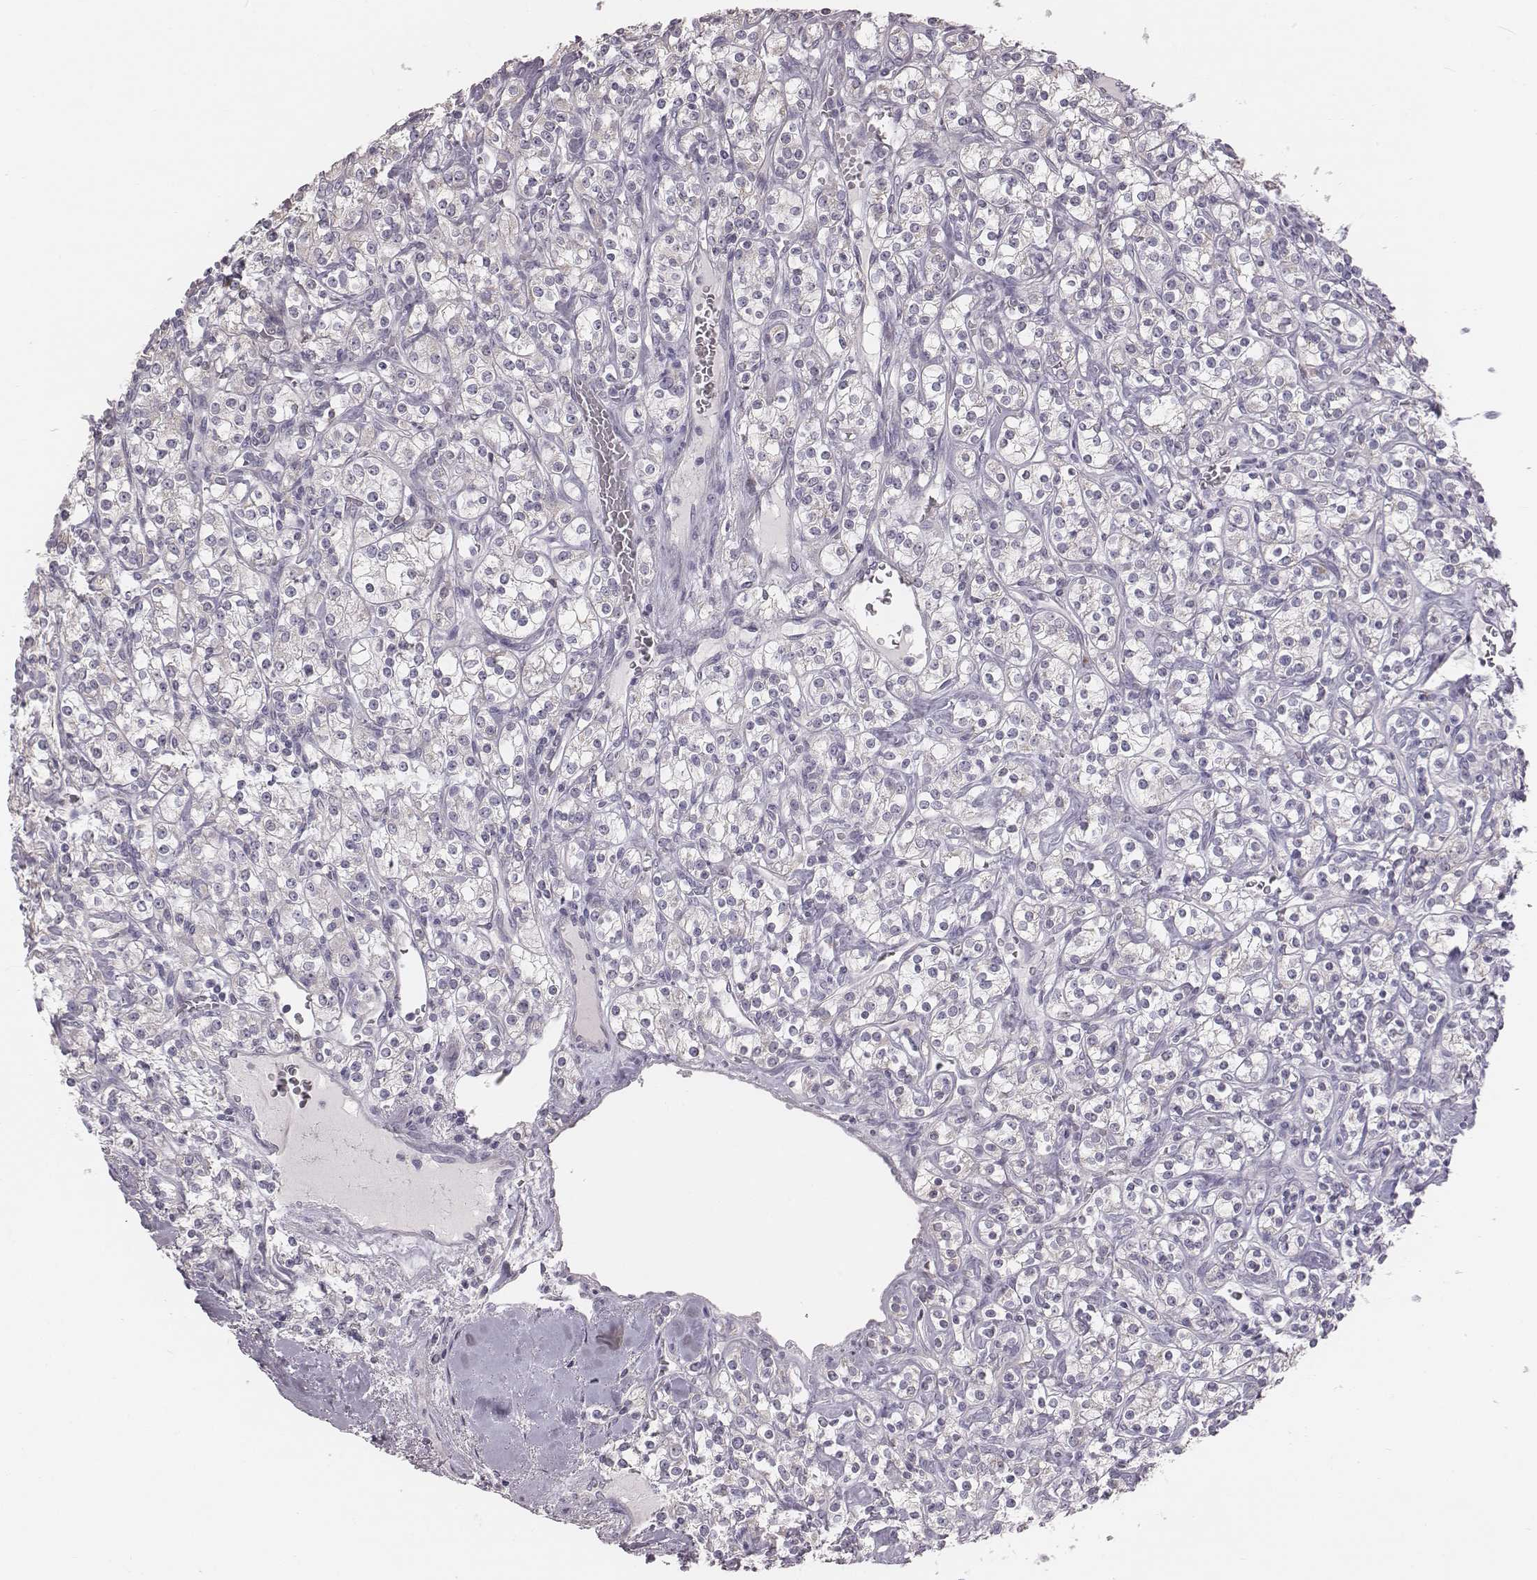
{"staining": {"intensity": "negative", "quantity": "none", "location": "none"}, "tissue": "renal cancer", "cell_type": "Tumor cells", "image_type": "cancer", "snomed": [{"axis": "morphology", "description": "Adenocarcinoma, NOS"}, {"axis": "topography", "description": "Kidney"}], "caption": "DAB immunohistochemical staining of human adenocarcinoma (renal) shows no significant staining in tumor cells.", "gene": "C6orf58", "patient": {"sex": "male", "age": 77}}